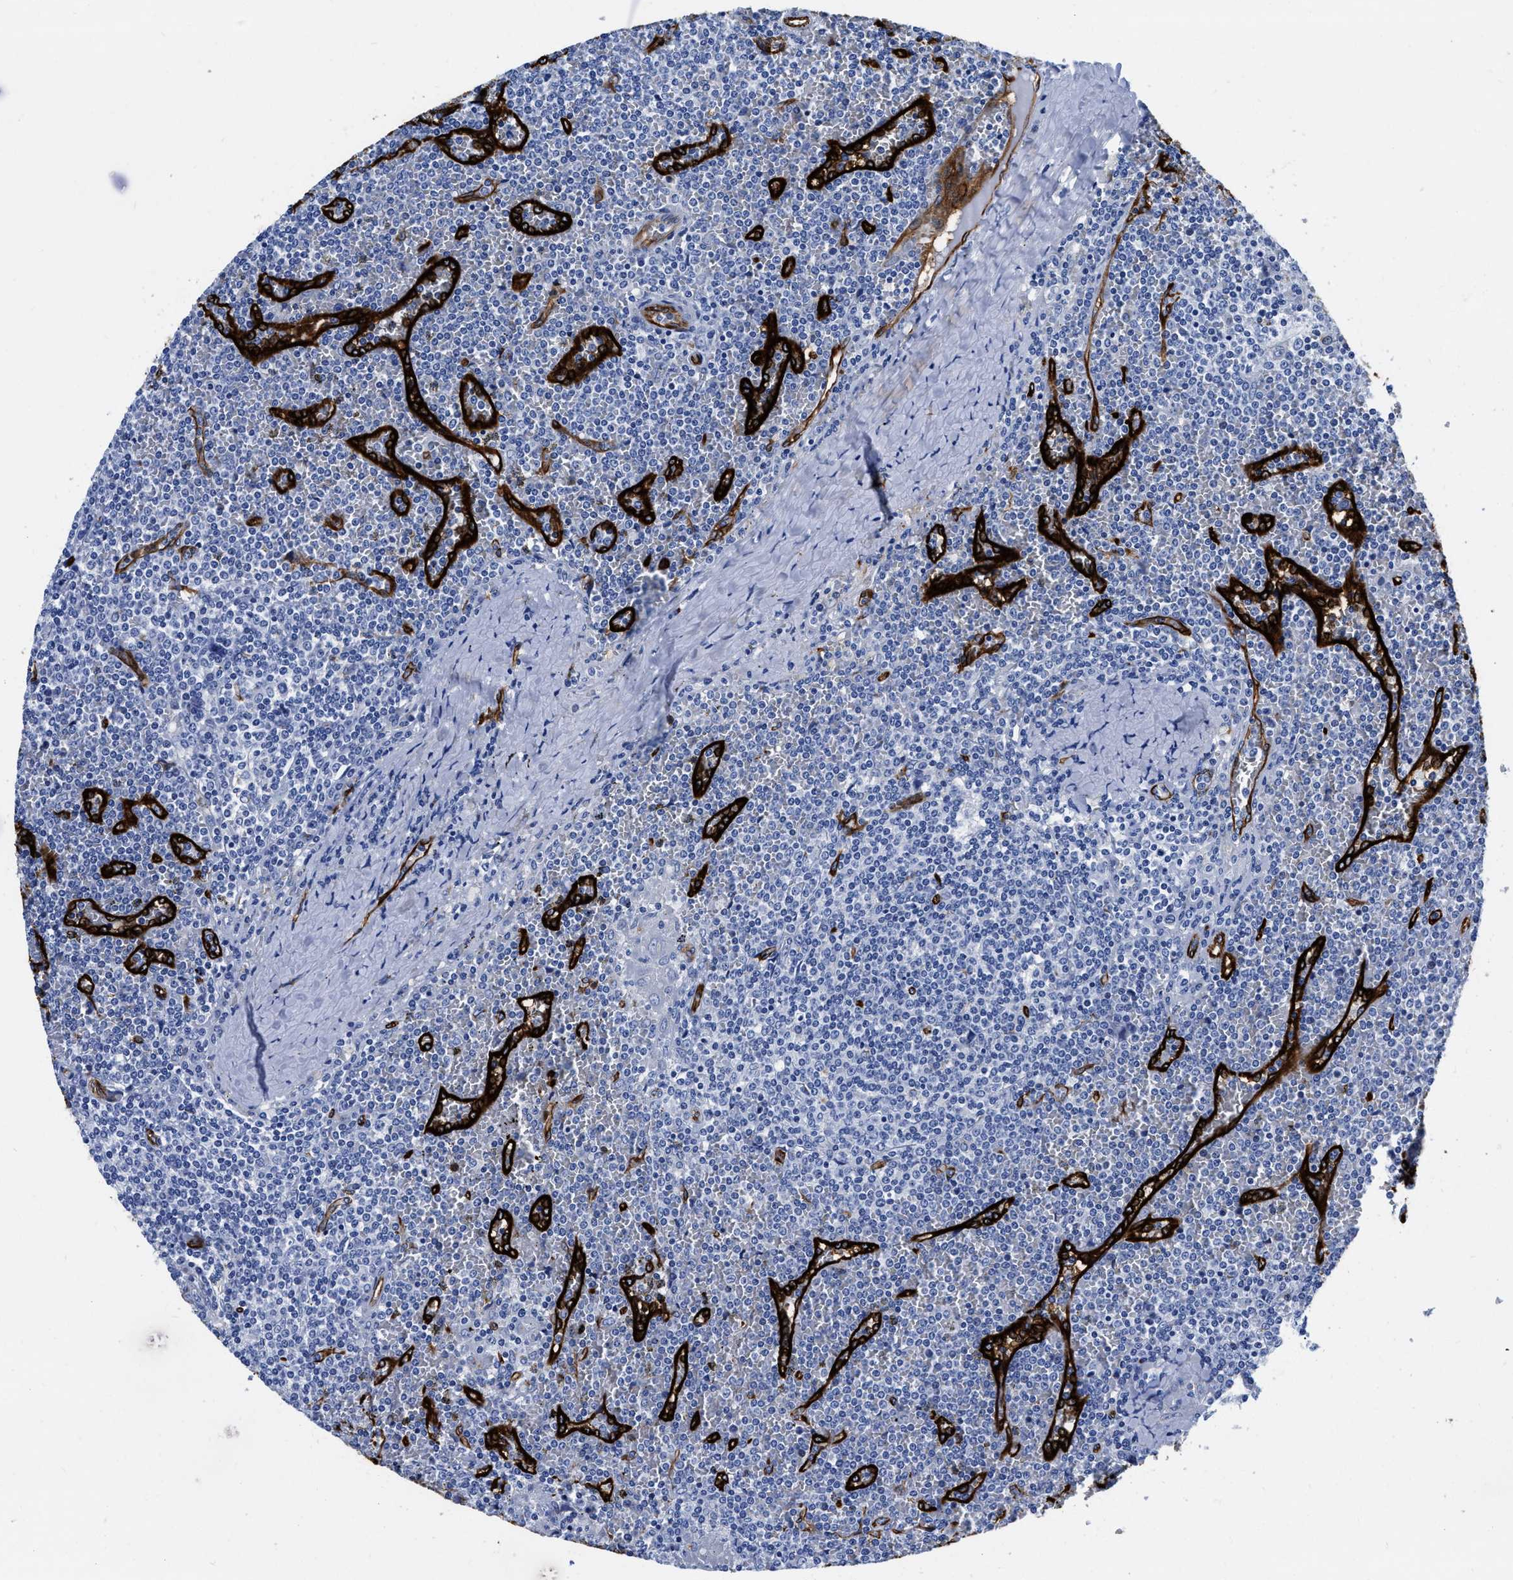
{"staining": {"intensity": "negative", "quantity": "none", "location": "none"}, "tissue": "lymphoma", "cell_type": "Tumor cells", "image_type": "cancer", "snomed": [{"axis": "morphology", "description": "Malignant lymphoma, non-Hodgkin's type, Low grade"}, {"axis": "topography", "description": "Spleen"}], "caption": "Image shows no significant protein positivity in tumor cells of malignant lymphoma, non-Hodgkin's type (low-grade).", "gene": "TVP23B", "patient": {"sex": "female", "age": 19}}